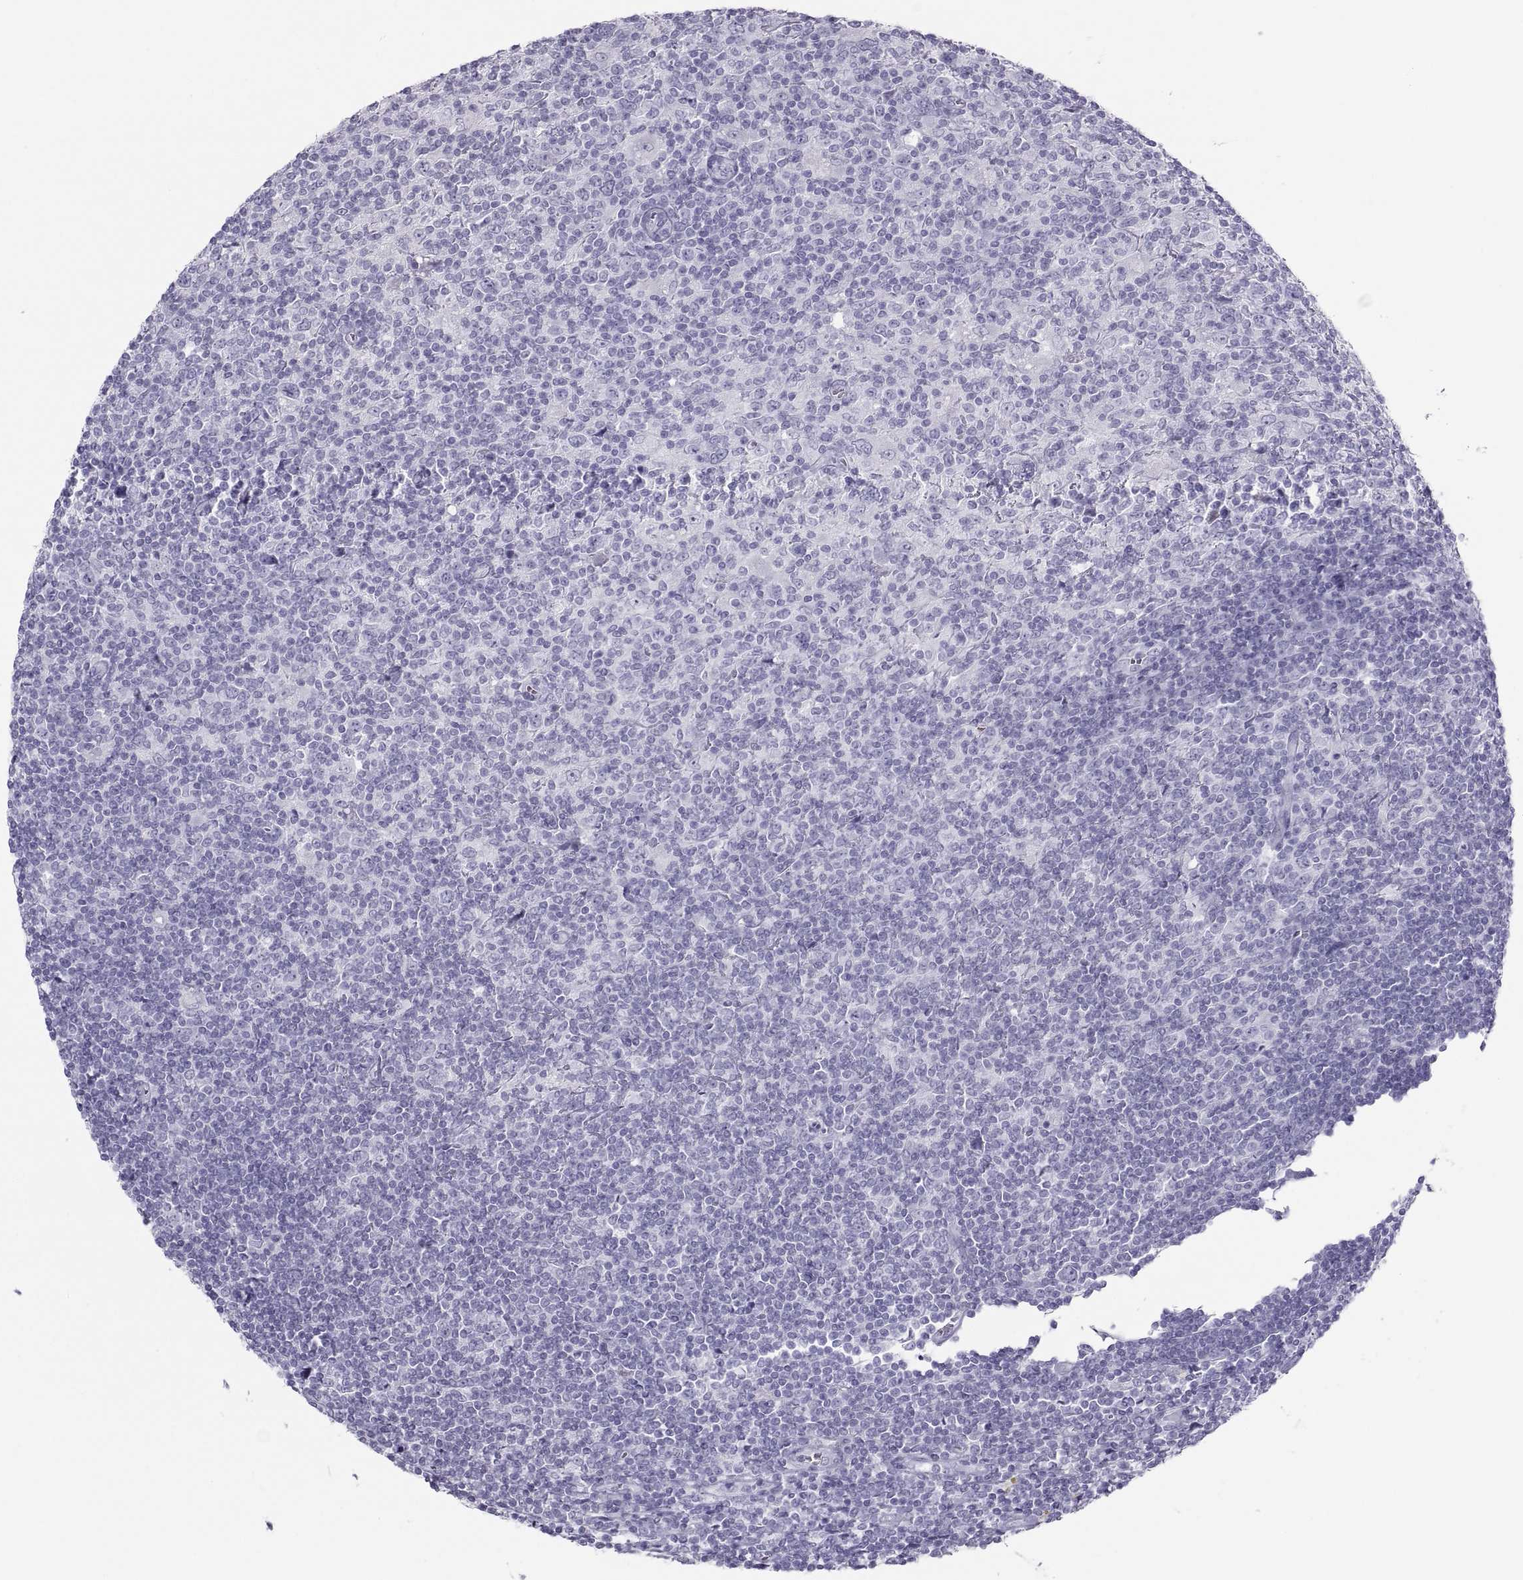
{"staining": {"intensity": "negative", "quantity": "none", "location": "none"}, "tissue": "lymphoma", "cell_type": "Tumor cells", "image_type": "cancer", "snomed": [{"axis": "morphology", "description": "Hodgkin's disease, NOS"}, {"axis": "topography", "description": "Lymph node"}], "caption": "Immunohistochemical staining of human Hodgkin's disease shows no significant expression in tumor cells.", "gene": "SEMG1", "patient": {"sex": "male", "age": 40}}